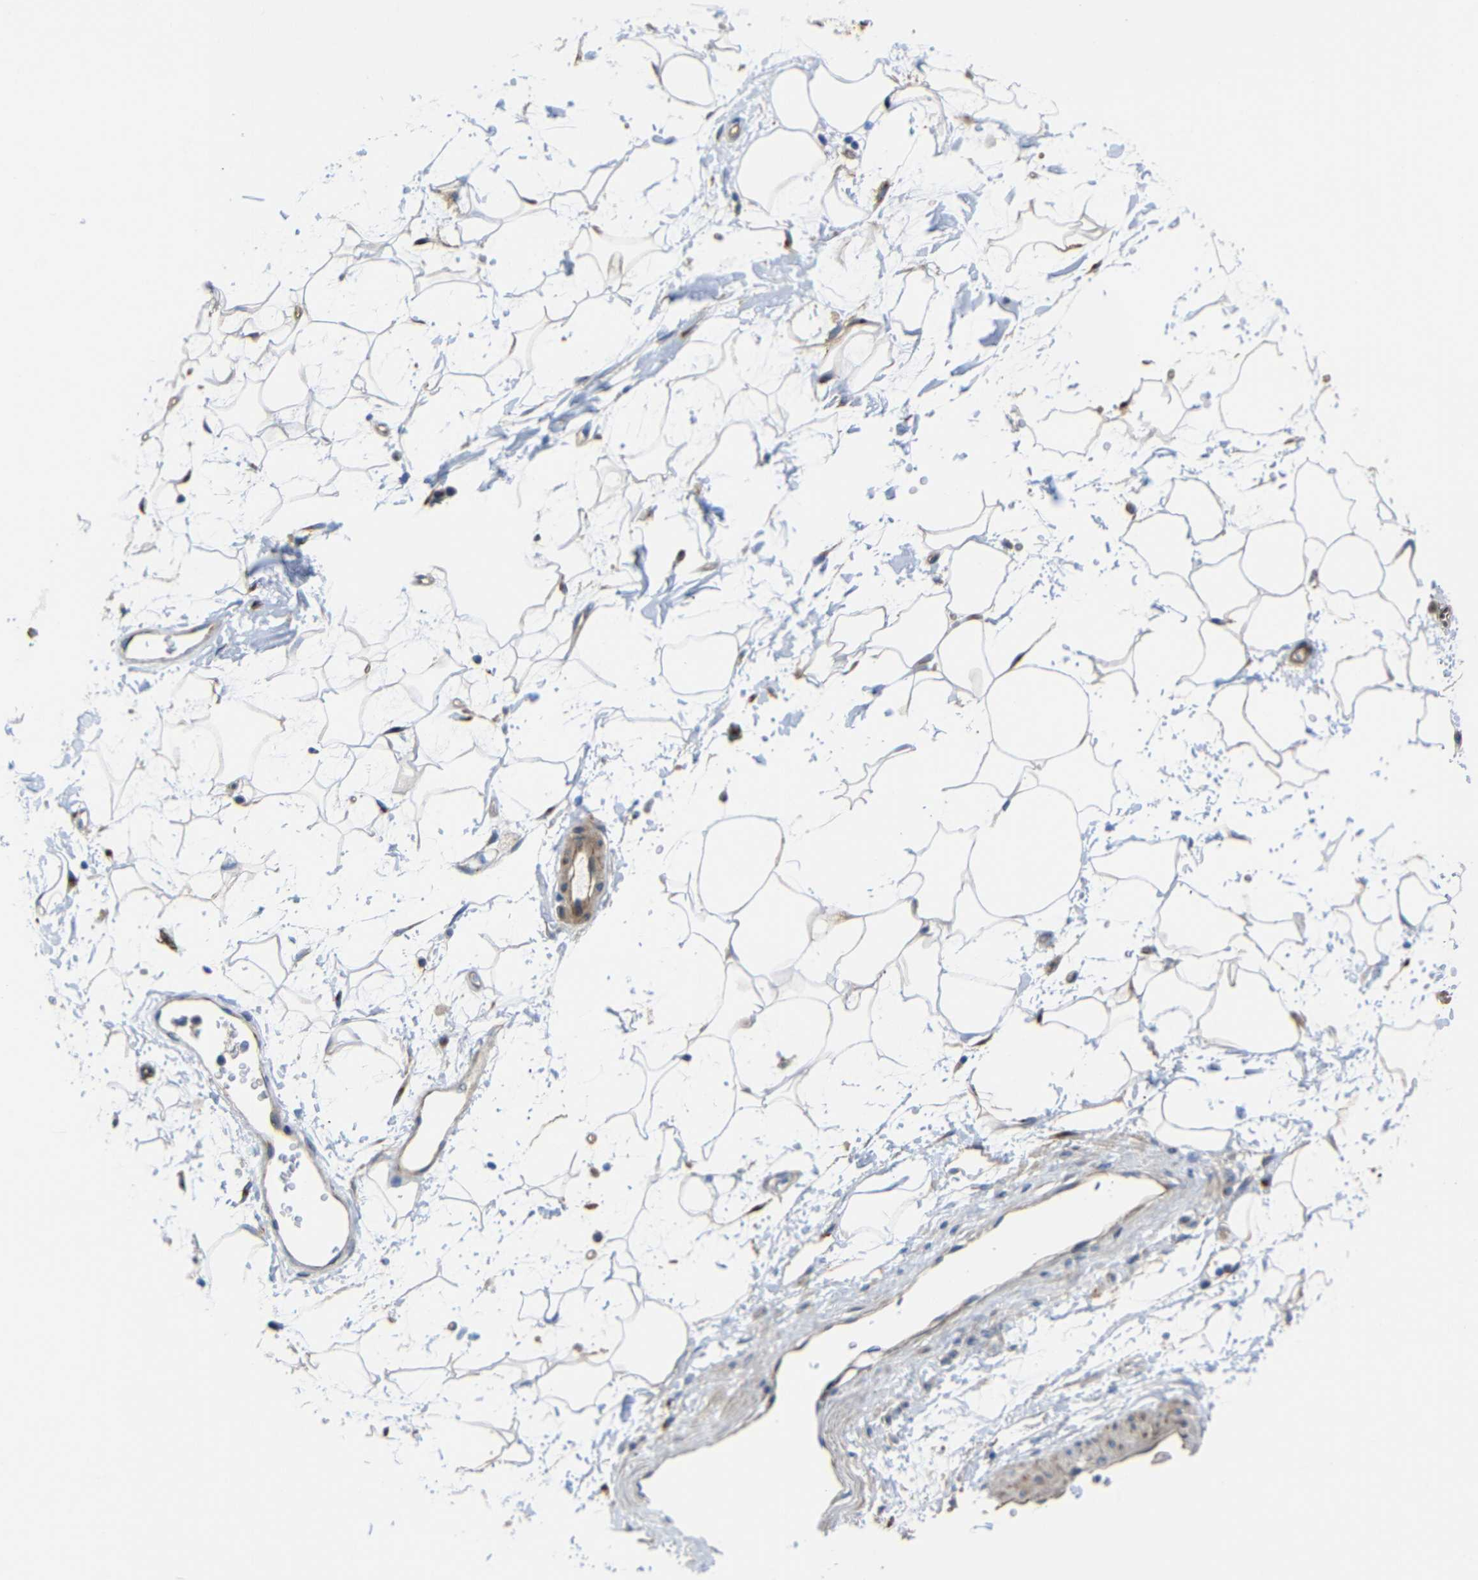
{"staining": {"intensity": "negative", "quantity": "none", "location": "none"}, "tissue": "adipose tissue", "cell_type": "Adipocytes", "image_type": "normal", "snomed": [{"axis": "morphology", "description": "Normal tissue, NOS"}, {"axis": "topography", "description": "Soft tissue"}], "caption": "Micrograph shows no protein positivity in adipocytes of normal adipose tissue. Brightfield microscopy of IHC stained with DAB (3,3'-diaminobenzidine) (brown) and hematoxylin (blue), captured at high magnification.", "gene": "SYPL1", "patient": {"sex": "male", "age": 72}}